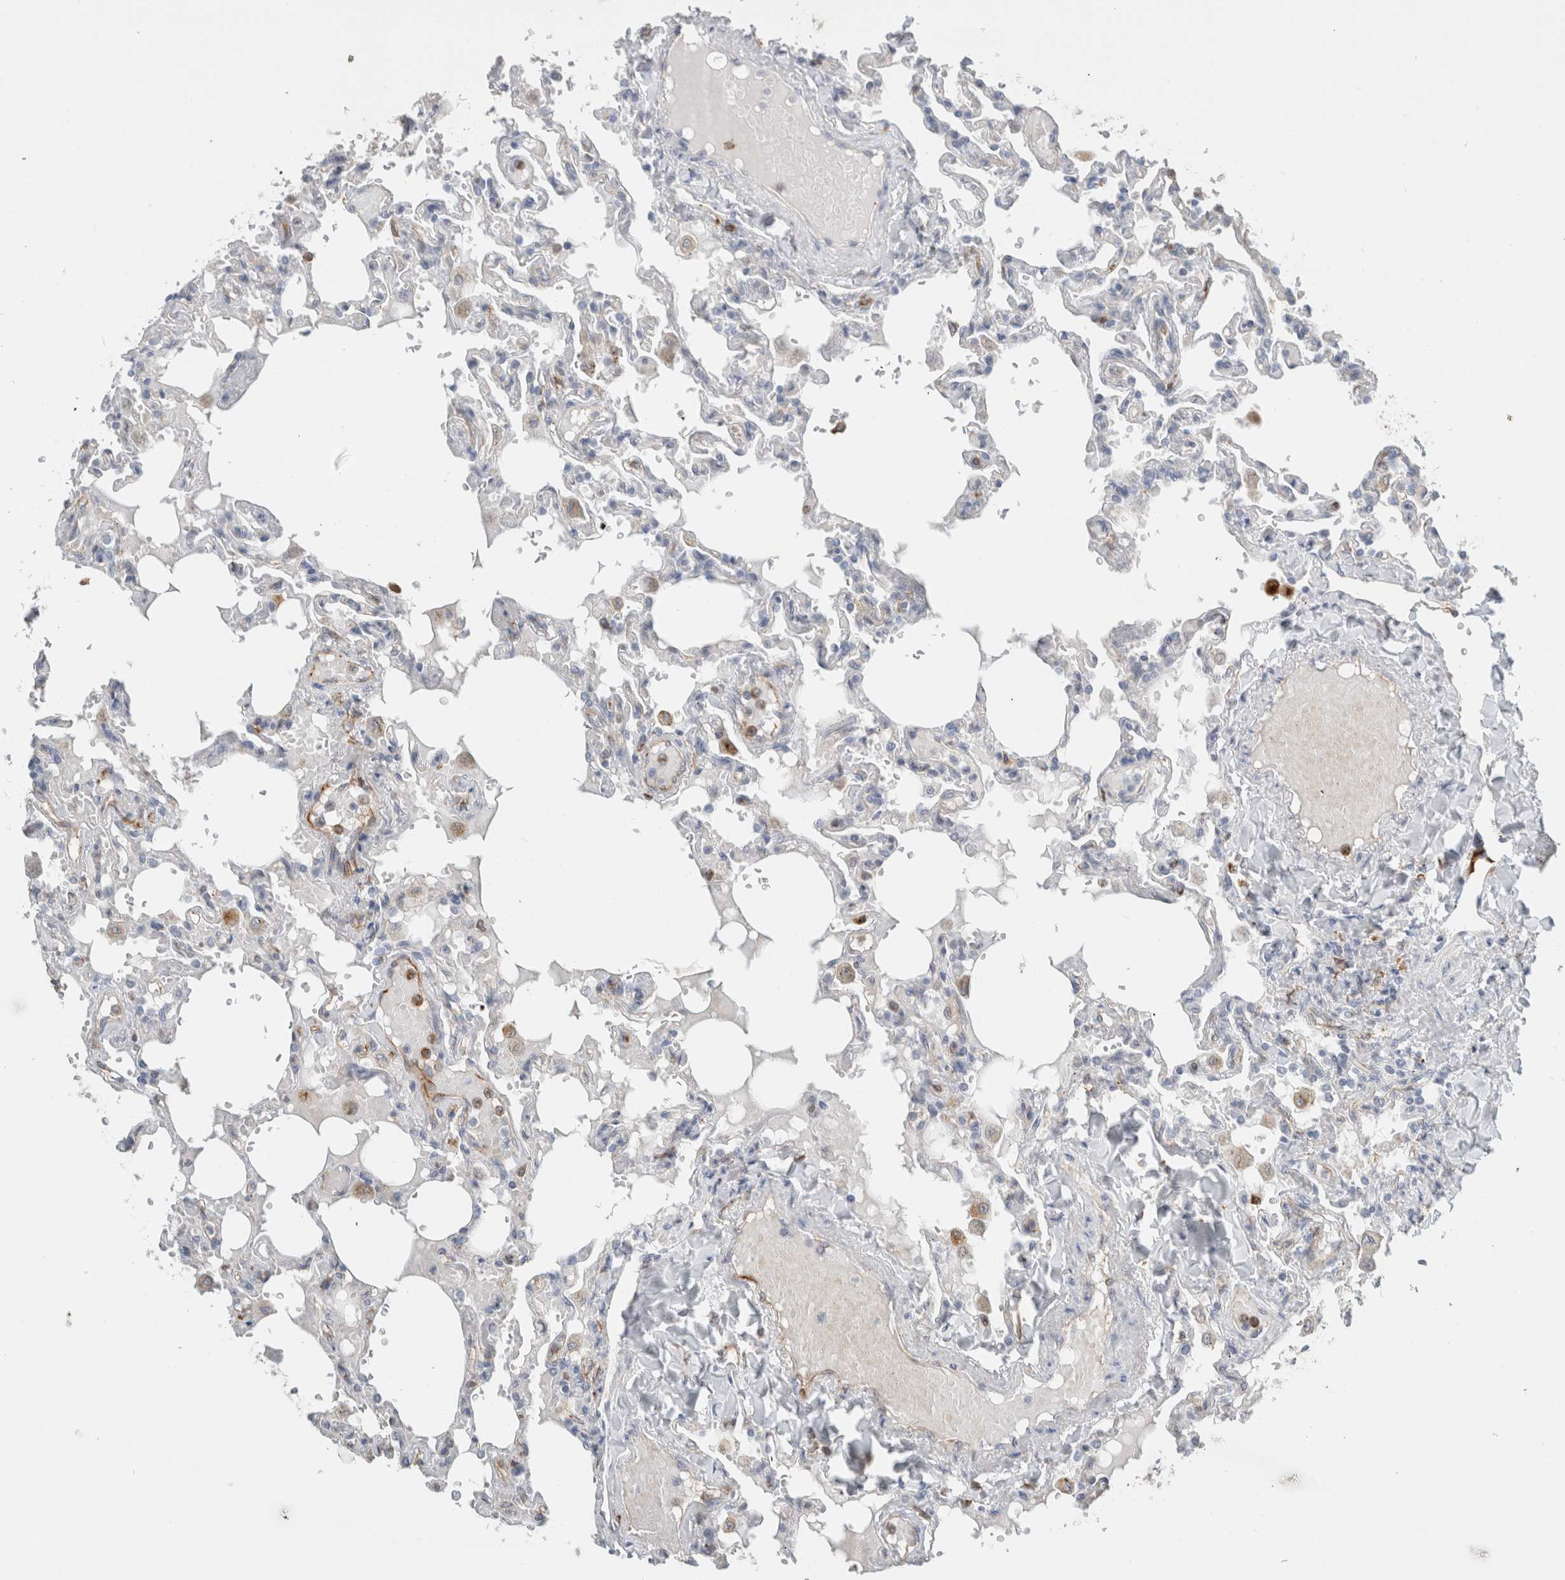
{"staining": {"intensity": "weak", "quantity": "<25%", "location": "cytoplasmic/membranous"}, "tissue": "lung", "cell_type": "Alveolar cells", "image_type": "normal", "snomed": [{"axis": "morphology", "description": "Normal tissue, NOS"}, {"axis": "topography", "description": "Lung"}], "caption": "The immunohistochemistry image has no significant expression in alveolar cells of lung. (DAB immunohistochemistry (IHC) with hematoxylin counter stain).", "gene": "LY86", "patient": {"sex": "male", "age": 21}}